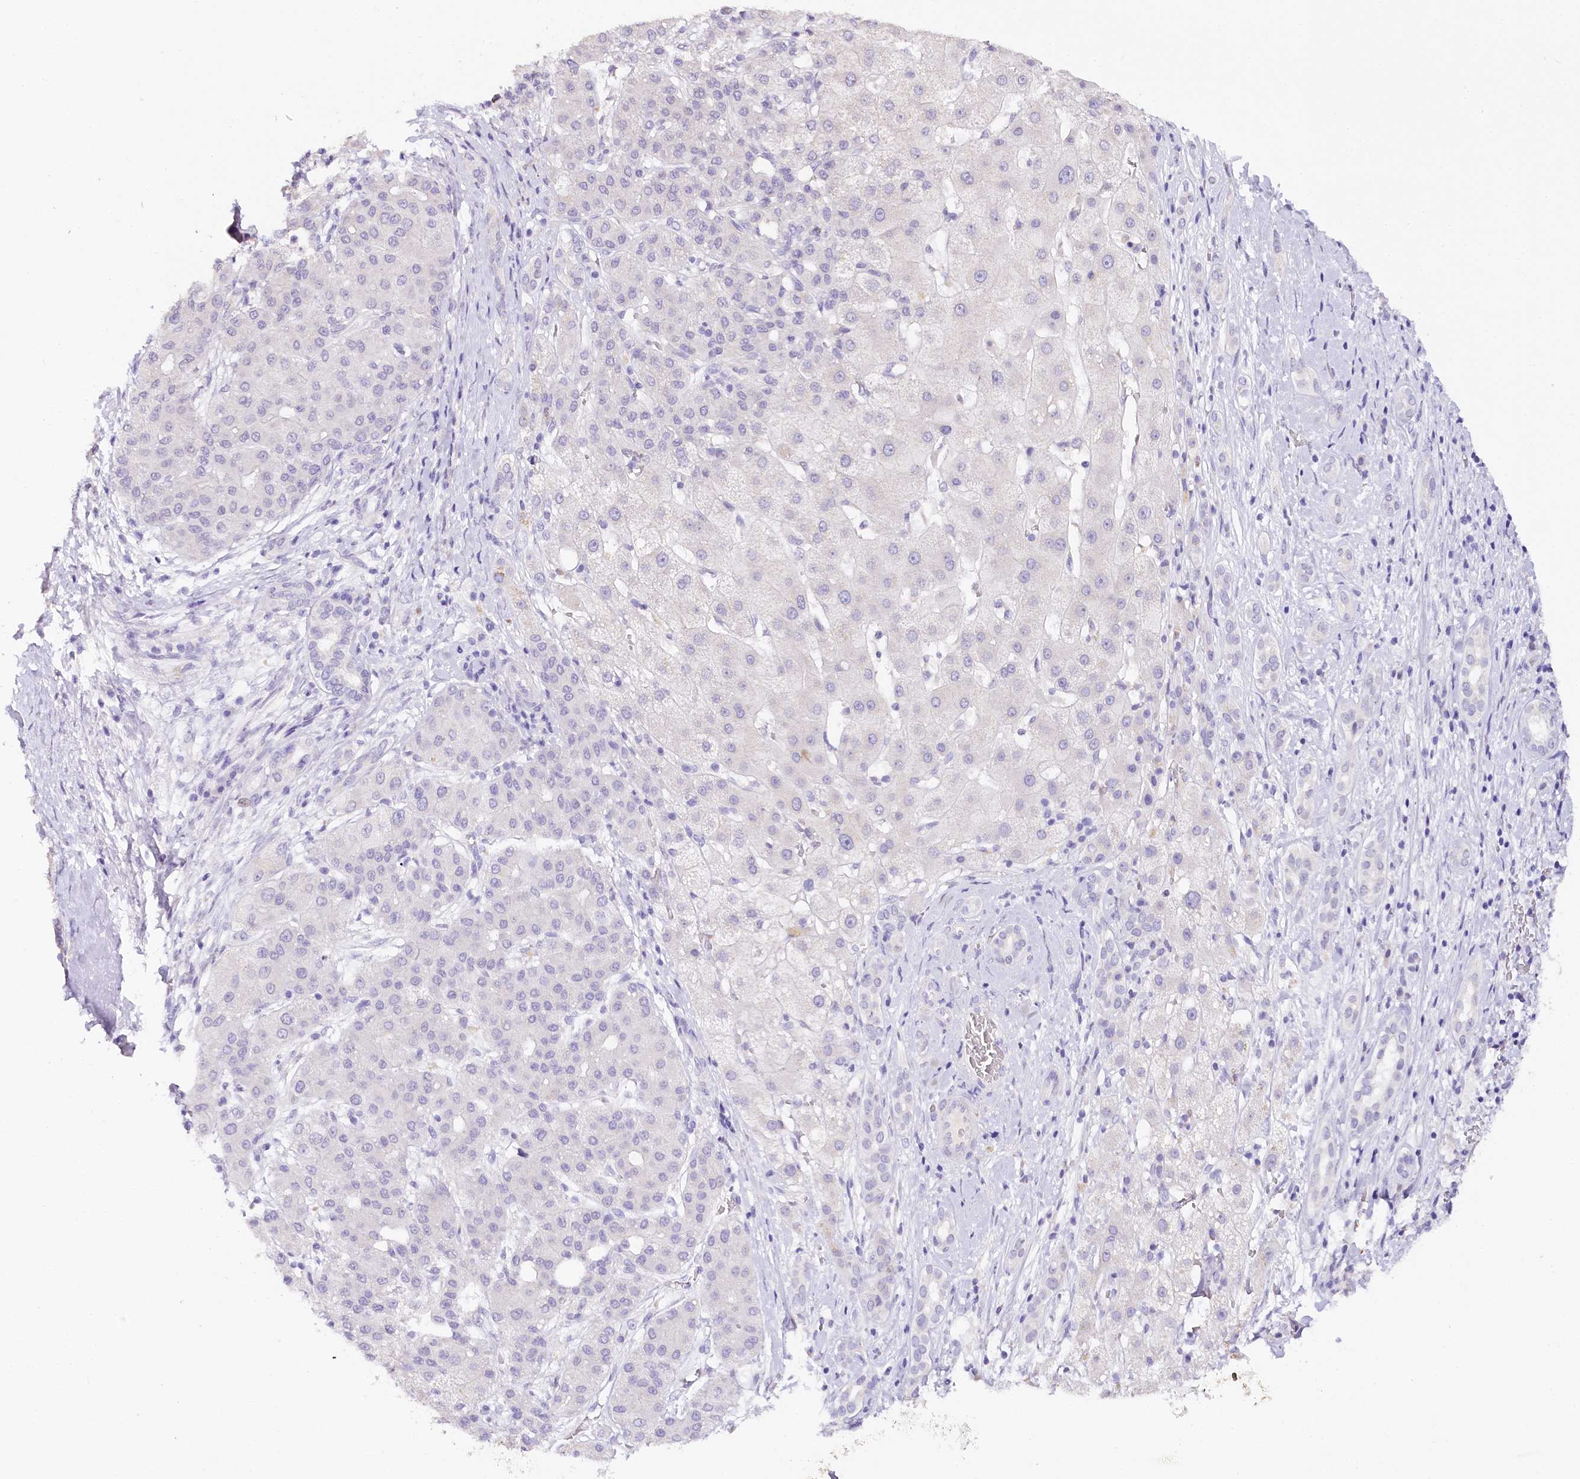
{"staining": {"intensity": "negative", "quantity": "none", "location": "none"}, "tissue": "liver cancer", "cell_type": "Tumor cells", "image_type": "cancer", "snomed": [{"axis": "morphology", "description": "Carcinoma, Hepatocellular, NOS"}, {"axis": "topography", "description": "Liver"}], "caption": "Immunohistochemistry image of liver cancer stained for a protein (brown), which demonstrates no staining in tumor cells.", "gene": "TP53", "patient": {"sex": "male", "age": 65}}